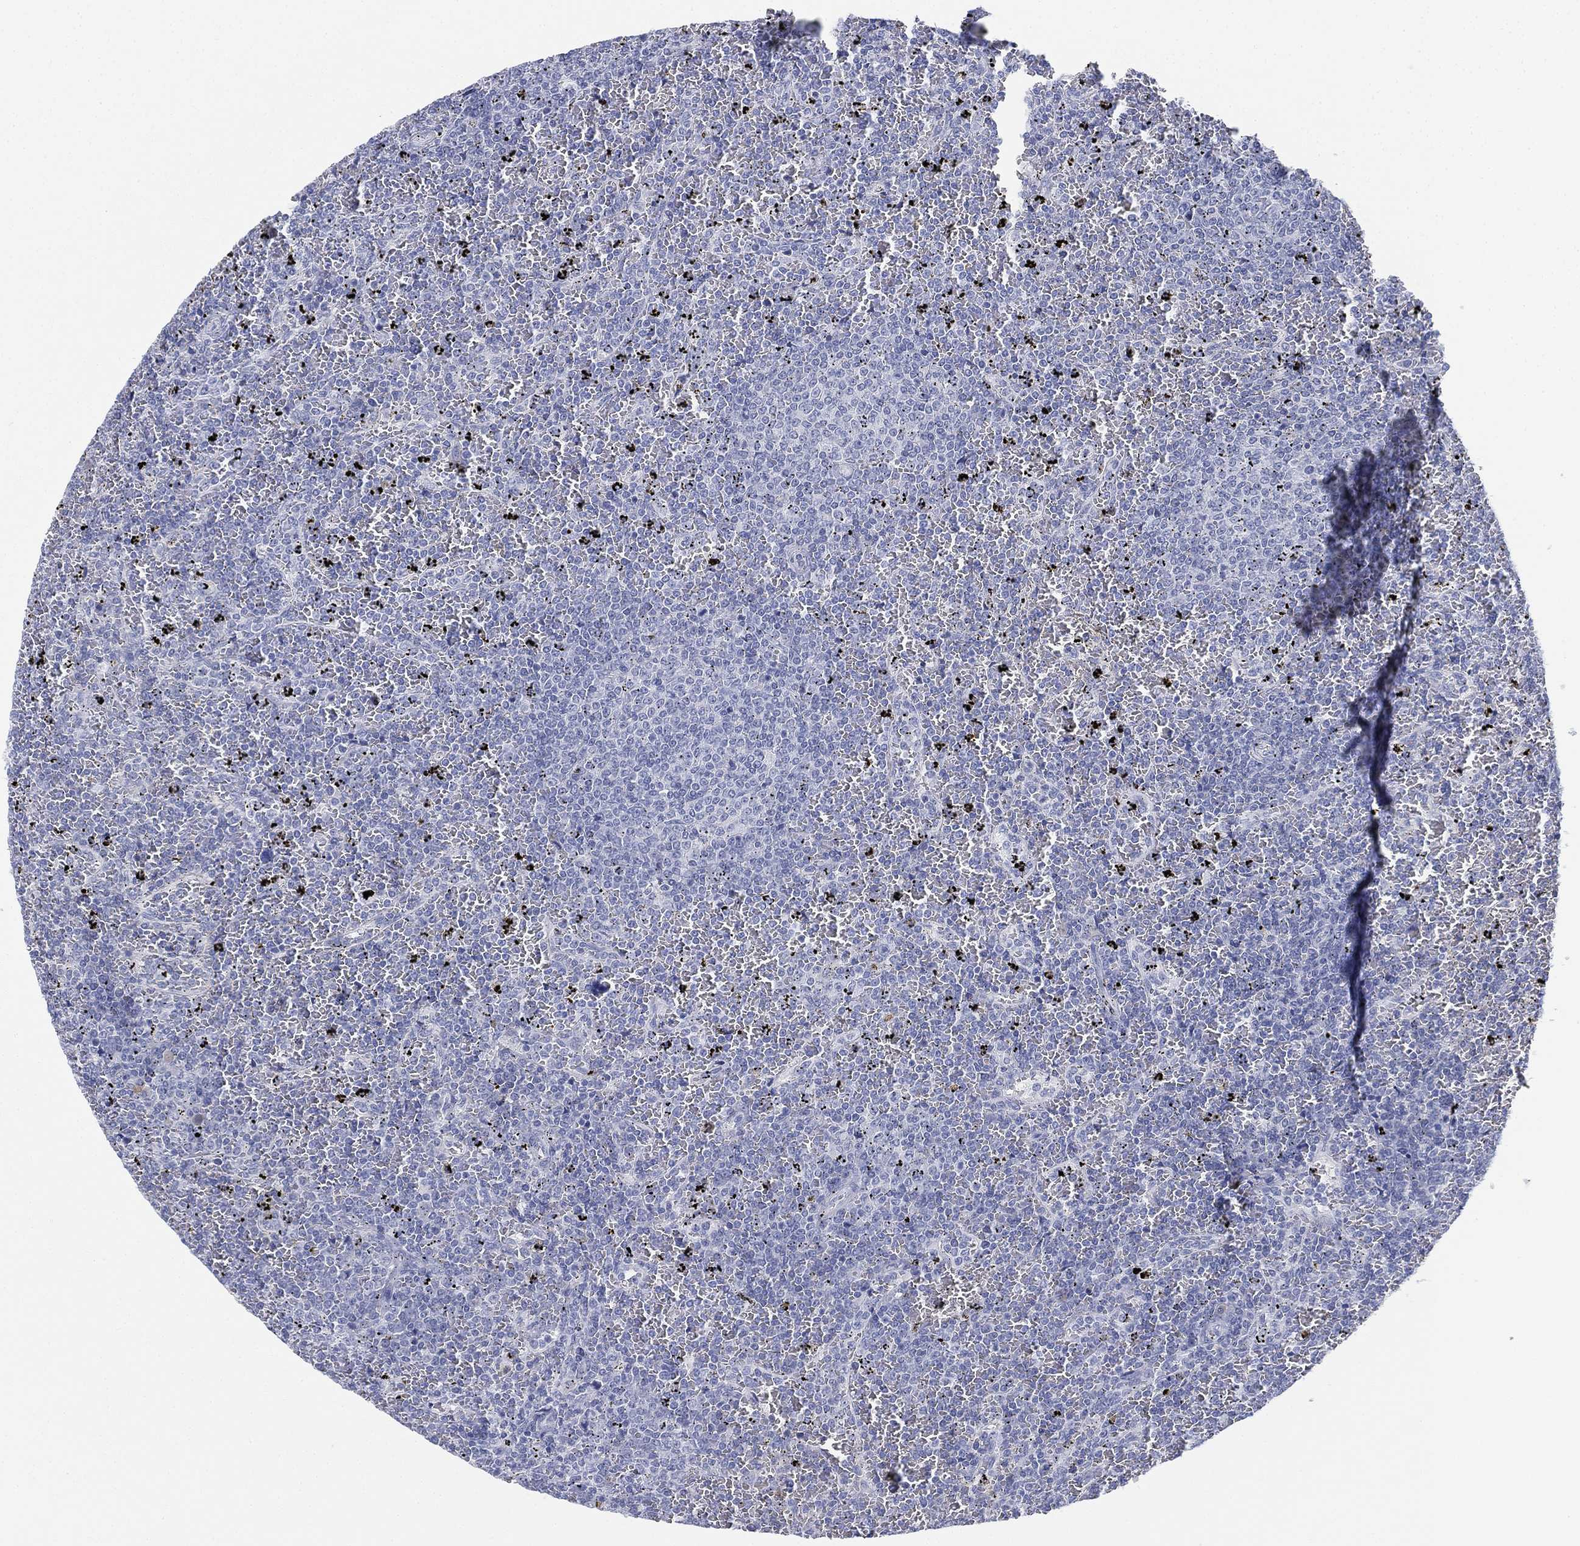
{"staining": {"intensity": "negative", "quantity": "none", "location": "none"}, "tissue": "lymphoma", "cell_type": "Tumor cells", "image_type": "cancer", "snomed": [{"axis": "morphology", "description": "Malignant lymphoma, non-Hodgkin's type, Low grade"}, {"axis": "topography", "description": "Spleen"}], "caption": "Photomicrograph shows no protein positivity in tumor cells of low-grade malignant lymphoma, non-Hodgkin's type tissue.", "gene": "GCNA", "patient": {"sex": "female", "age": 77}}